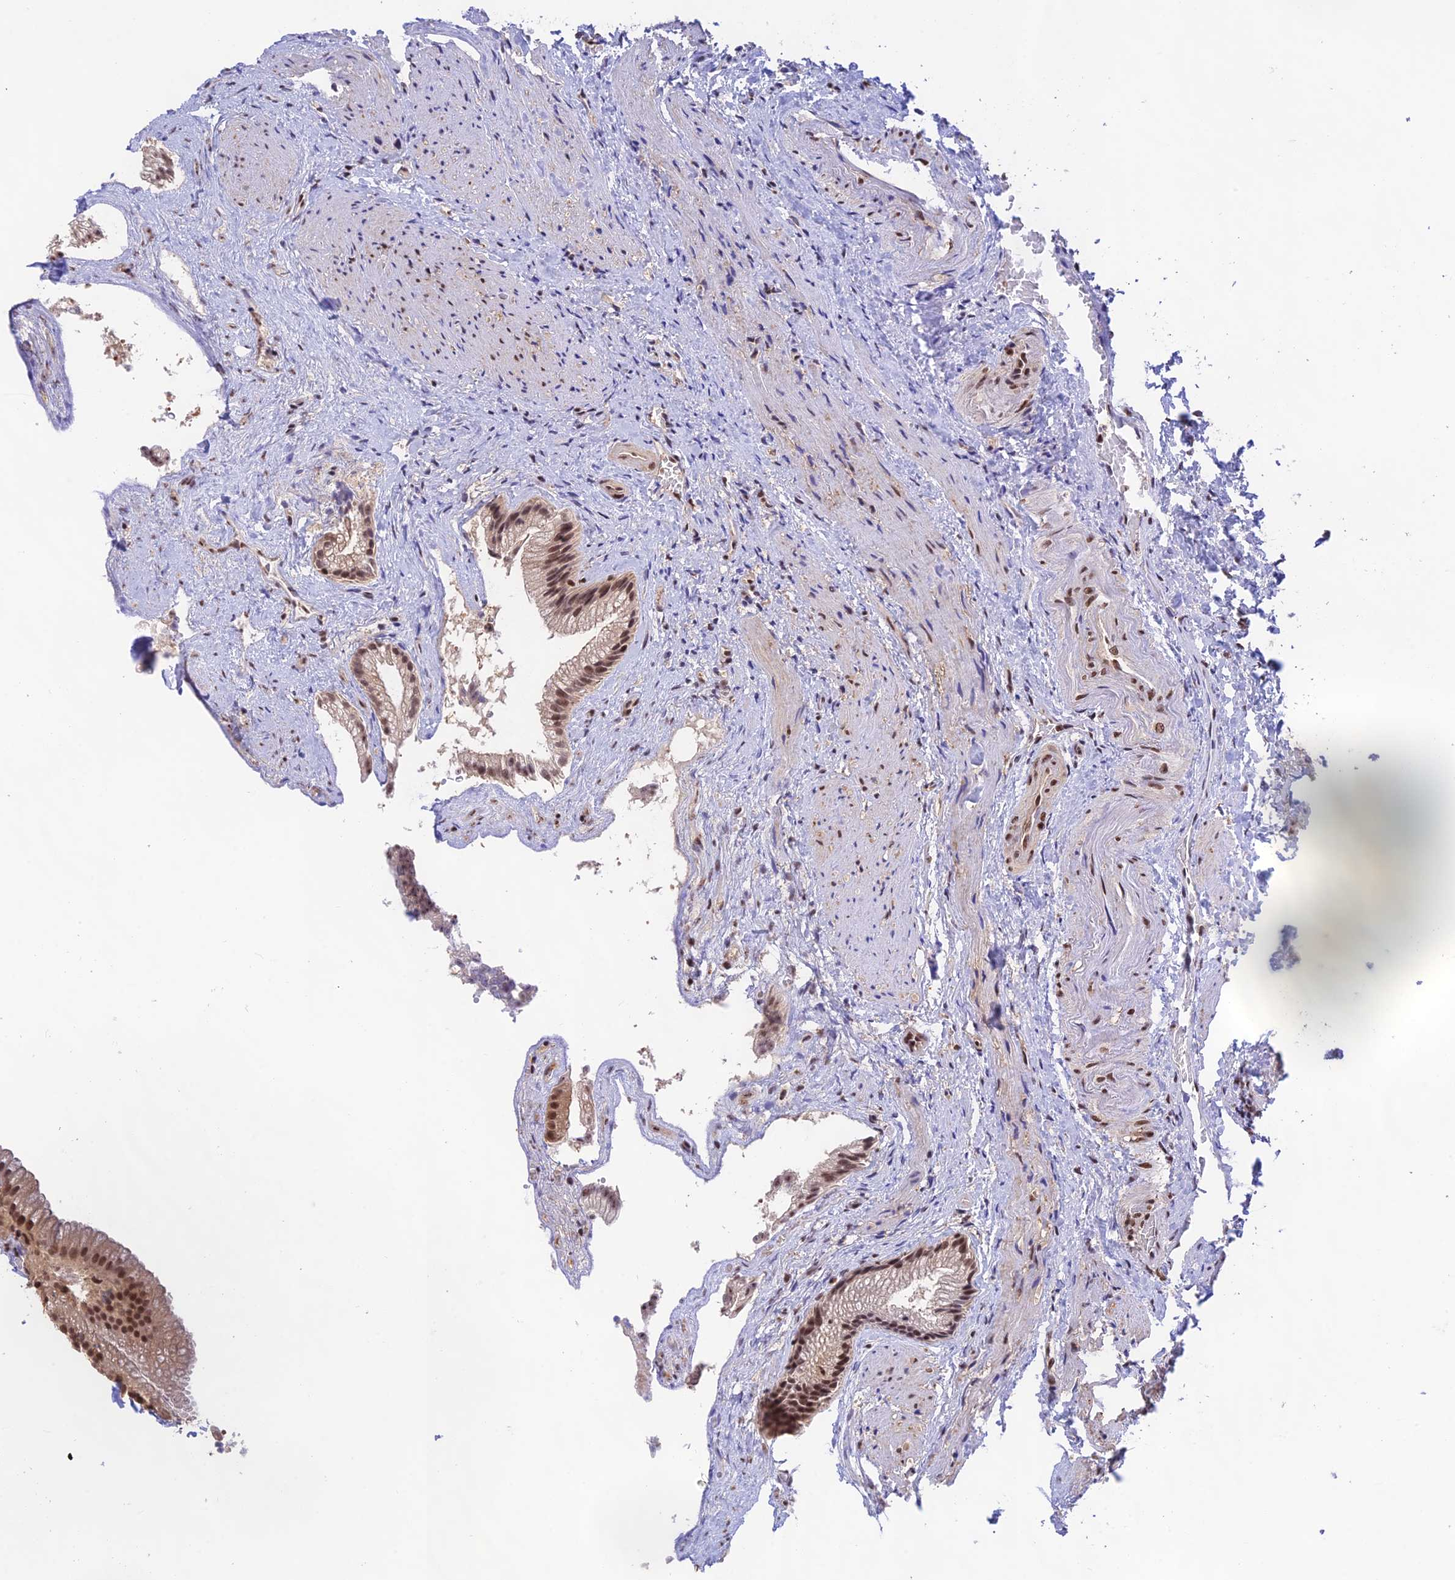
{"staining": {"intensity": "strong", "quantity": ">75%", "location": "cytoplasmic/membranous,nuclear"}, "tissue": "gallbladder", "cell_type": "Glandular cells", "image_type": "normal", "snomed": [{"axis": "morphology", "description": "Normal tissue, NOS"}, {"axis": "morphology", "description": "Inflammation, NOS"}, {"axis": "topography", "description": "Gallbladder"}], "caption": "IHC micrograph of benign gallbladder stained for a protein (brown), which exhibits high levels of strong cytoplasmic/membranous,nuclear positivity in about >75% of glandular cells.", "gene": "THAP11", "patient": {"sex": "male", "age": 51}}